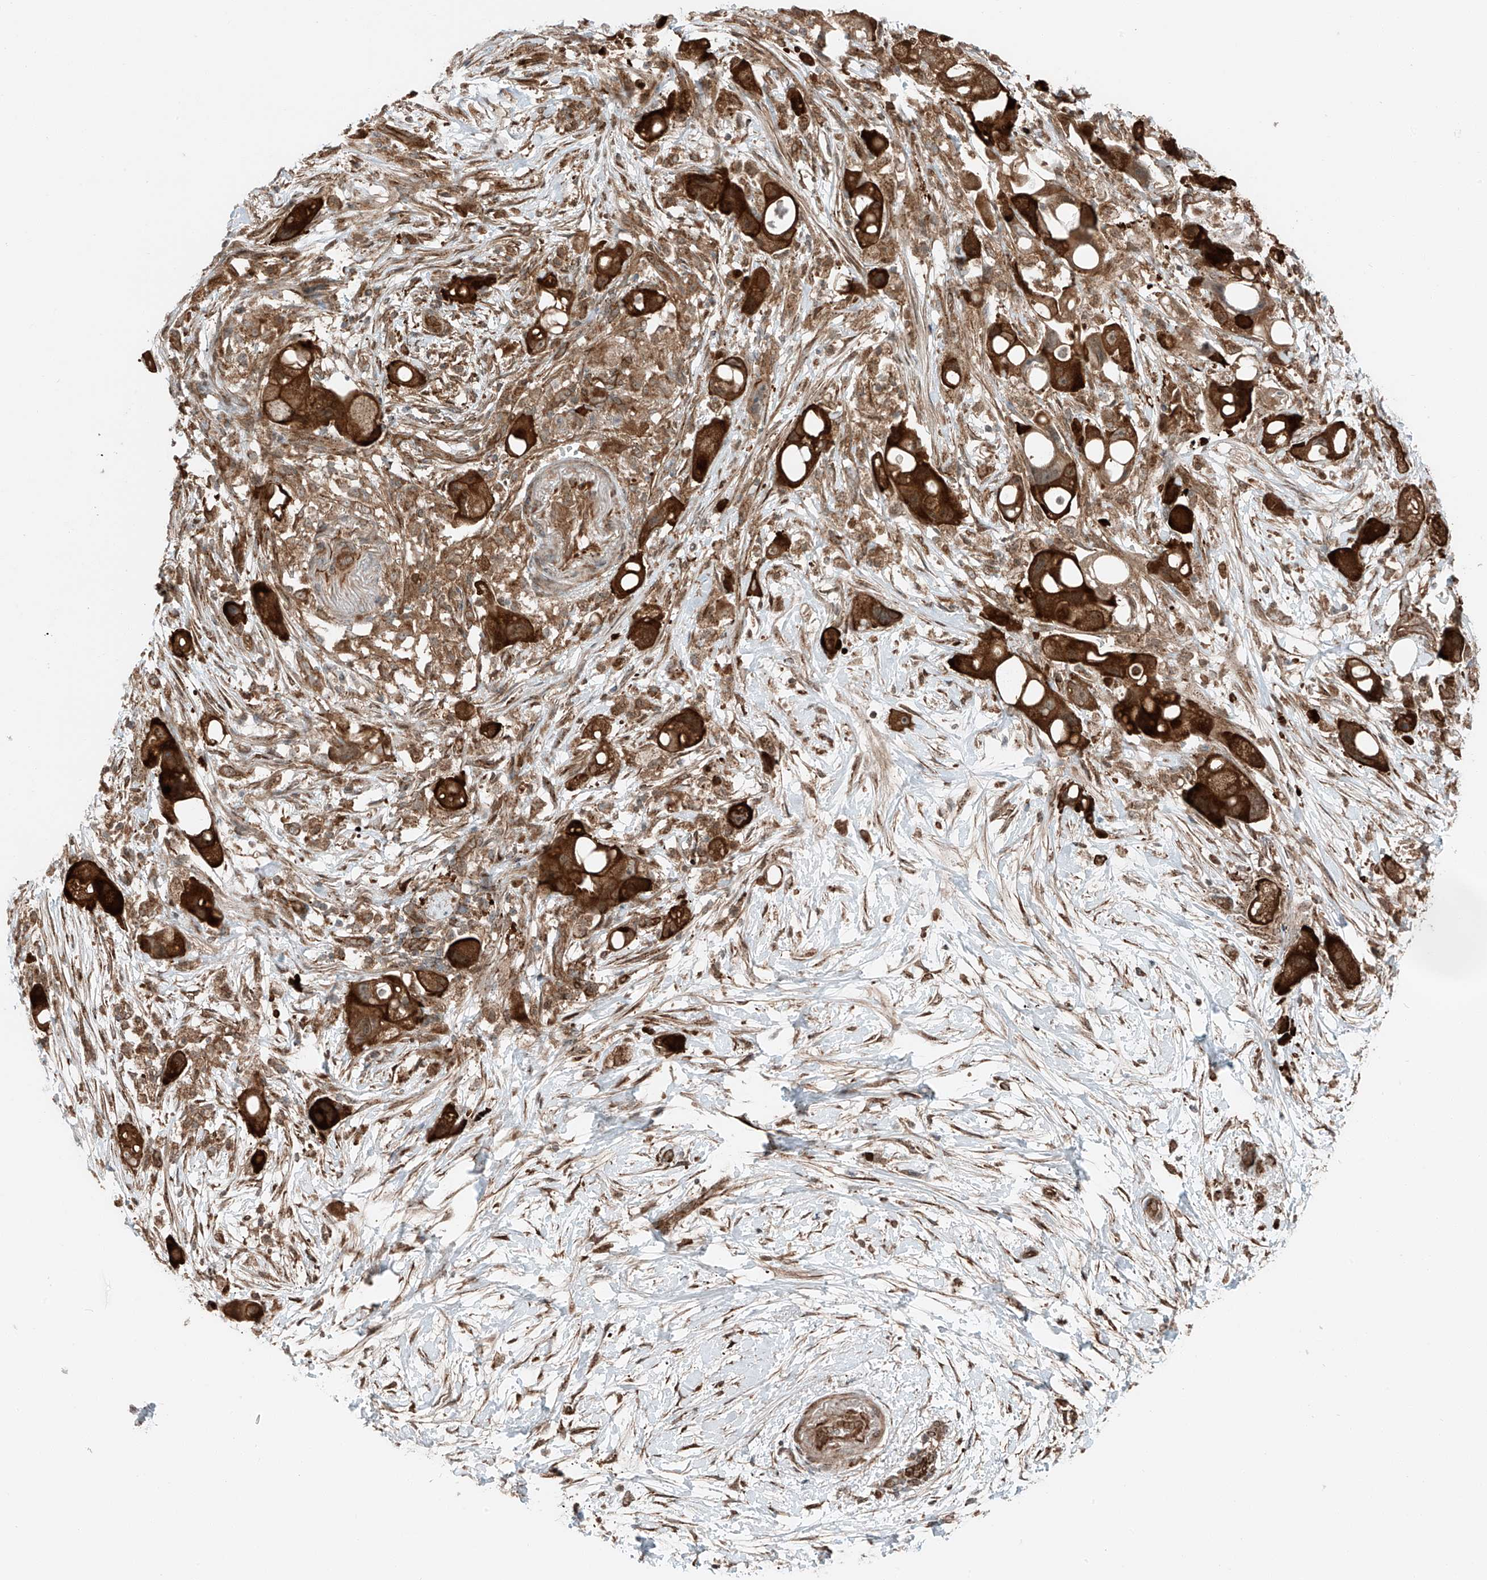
{"staining": {"intensity": "strong", "quantity": ">75%", "location": "cytoplasmic/membranous"}, "tissue": "pancreatic cancer", "cell_type": "Tumor cells", "image_type": "cancer", "snomed": [{"axis": "morphology", "description": "Normal tissue, NOS"}, {"axis": "morphology", "description": "Adenocarcinoma, NOS"}, {"axis": "topography", "description": "Pancreas"}], "caption": "A high amount of strong cytoplasmic/membranous positivity is appreciated in approximately >75% of tumor cells in pancreatic cancer (adenocarcinoma) tissue. The staining was performed using DAB (3,3'-diaminobenzidine), with brown indicating positive protein expression. Nuclei are stained blue with hematoxylin.", "gene": "USP48", "patient": {"sex": "female", "age": 68}}